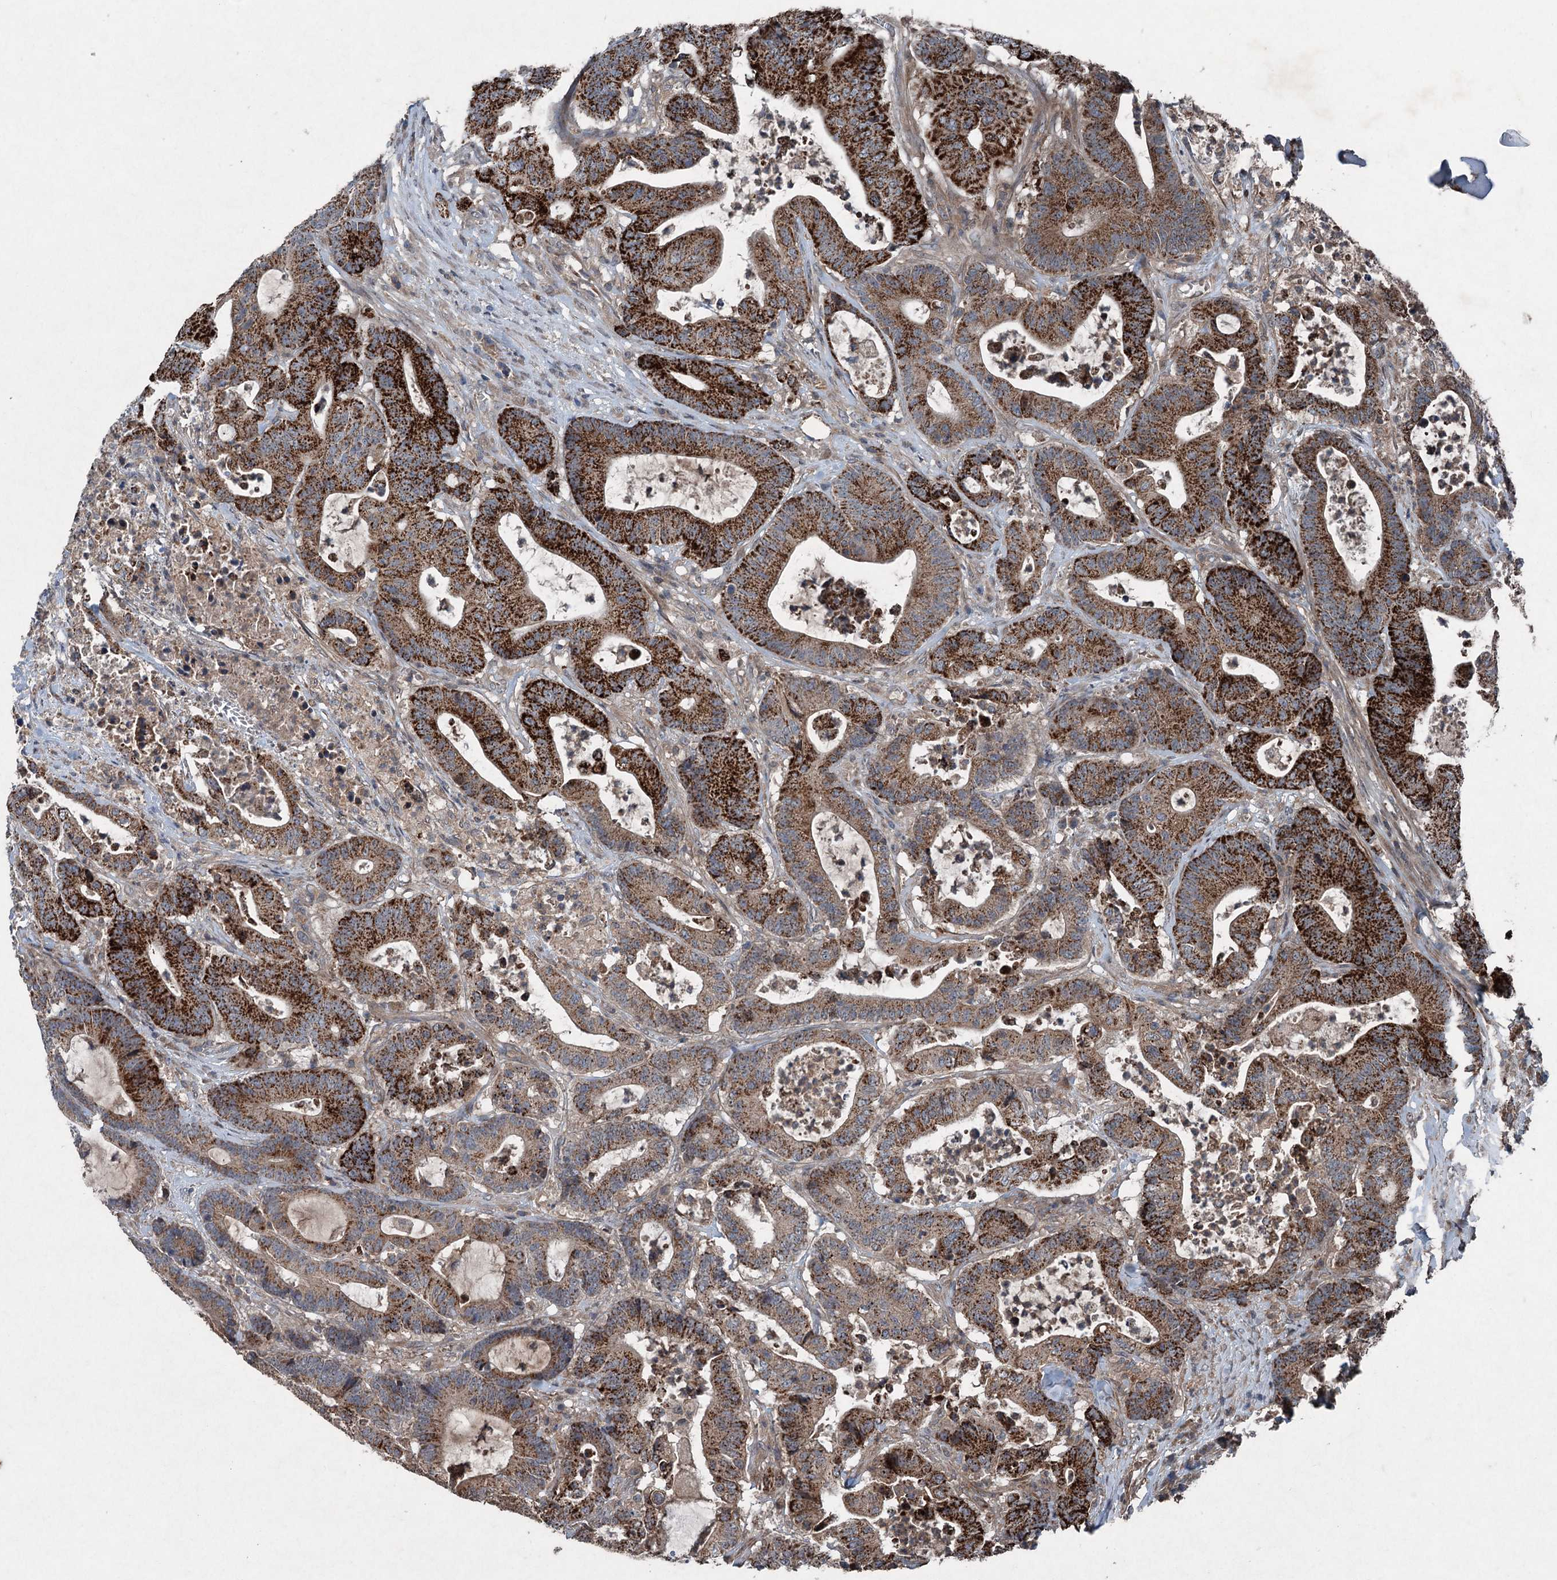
{"staining": {"intensity": "strong", "quantity": ">75%", "location": "cytoplasmic/membranous"}, "tissue": "colorectal cancer", "cell_type": "Tumor cells", "image_type": "cancer", "snomed": [{"axis": "morphology", "description": "Adenocarcinoma, NOS"}, {"axis": "topography", "description": "Colon"}], "caption": "This is an image of immunohistochemistry (IHC) staining of colorectal adenocarcinoma, which shows strong positivity in the cytoplasmic/membranous of tumor cells.", "gene": "ALAS1", "patient": {"sex": "female", "age": 84}}